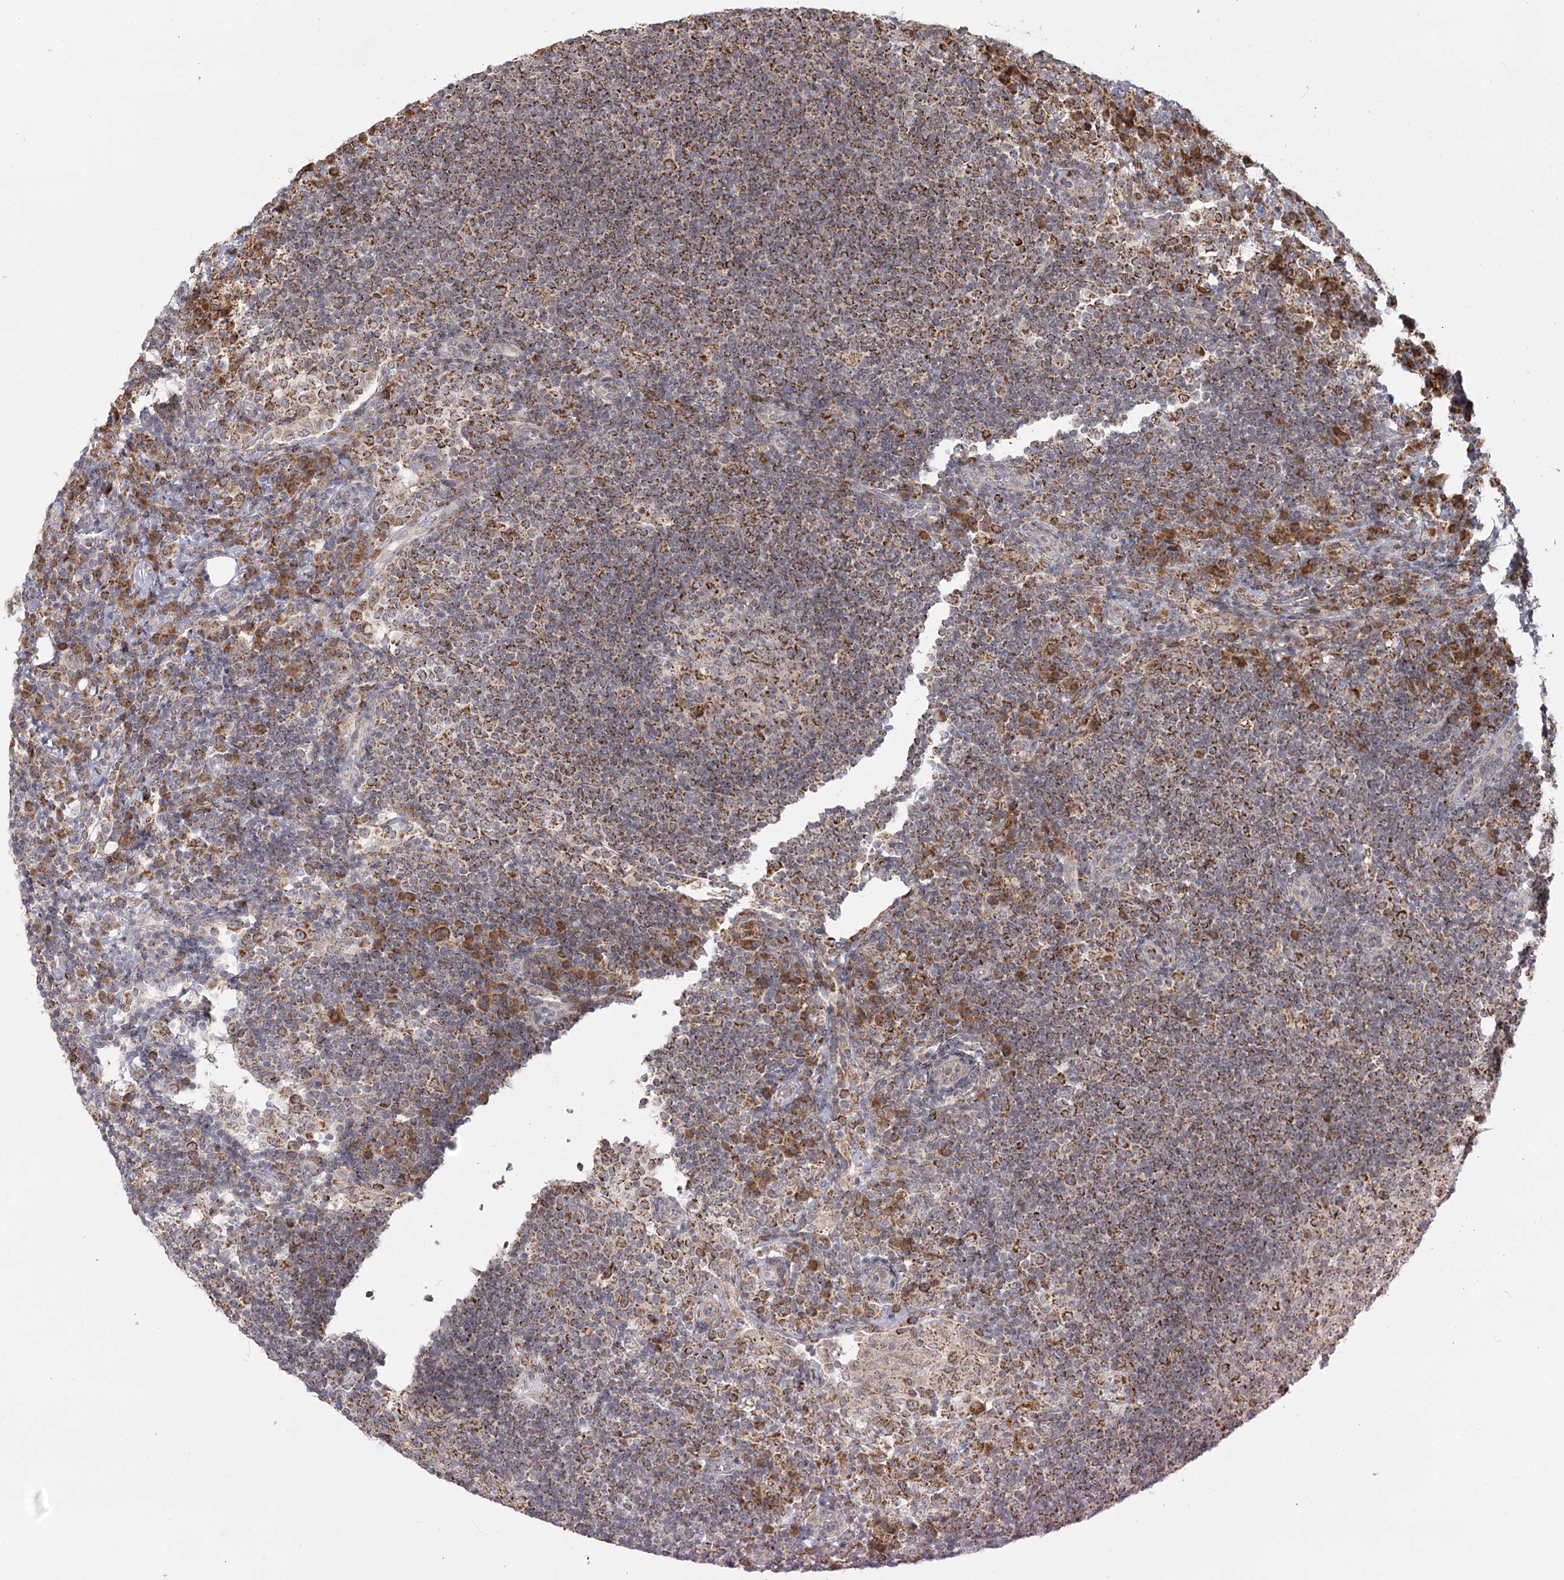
{"staining": {"intensity": "strong", "quantity": "25%-75%", "location": "cytoplasmic/membranous"}, "tissue": "lymph node", "cell_type": "Germinal center cells", "image_type": "normal", "snomed": [{"axis": "morphology", "description": "Normal tissue, NOS"}, {"axis": "topography", "description": "Lymph node"}], "caption": "Protein expression by immunohistochemistry (IHC) reveals strong cytoplasmic/membranous positivity in approximately 25%-75% of germinal center cells in benign lymph node.", "gene": "LACTB", "patient": {"sex": "female", "age": 53}}